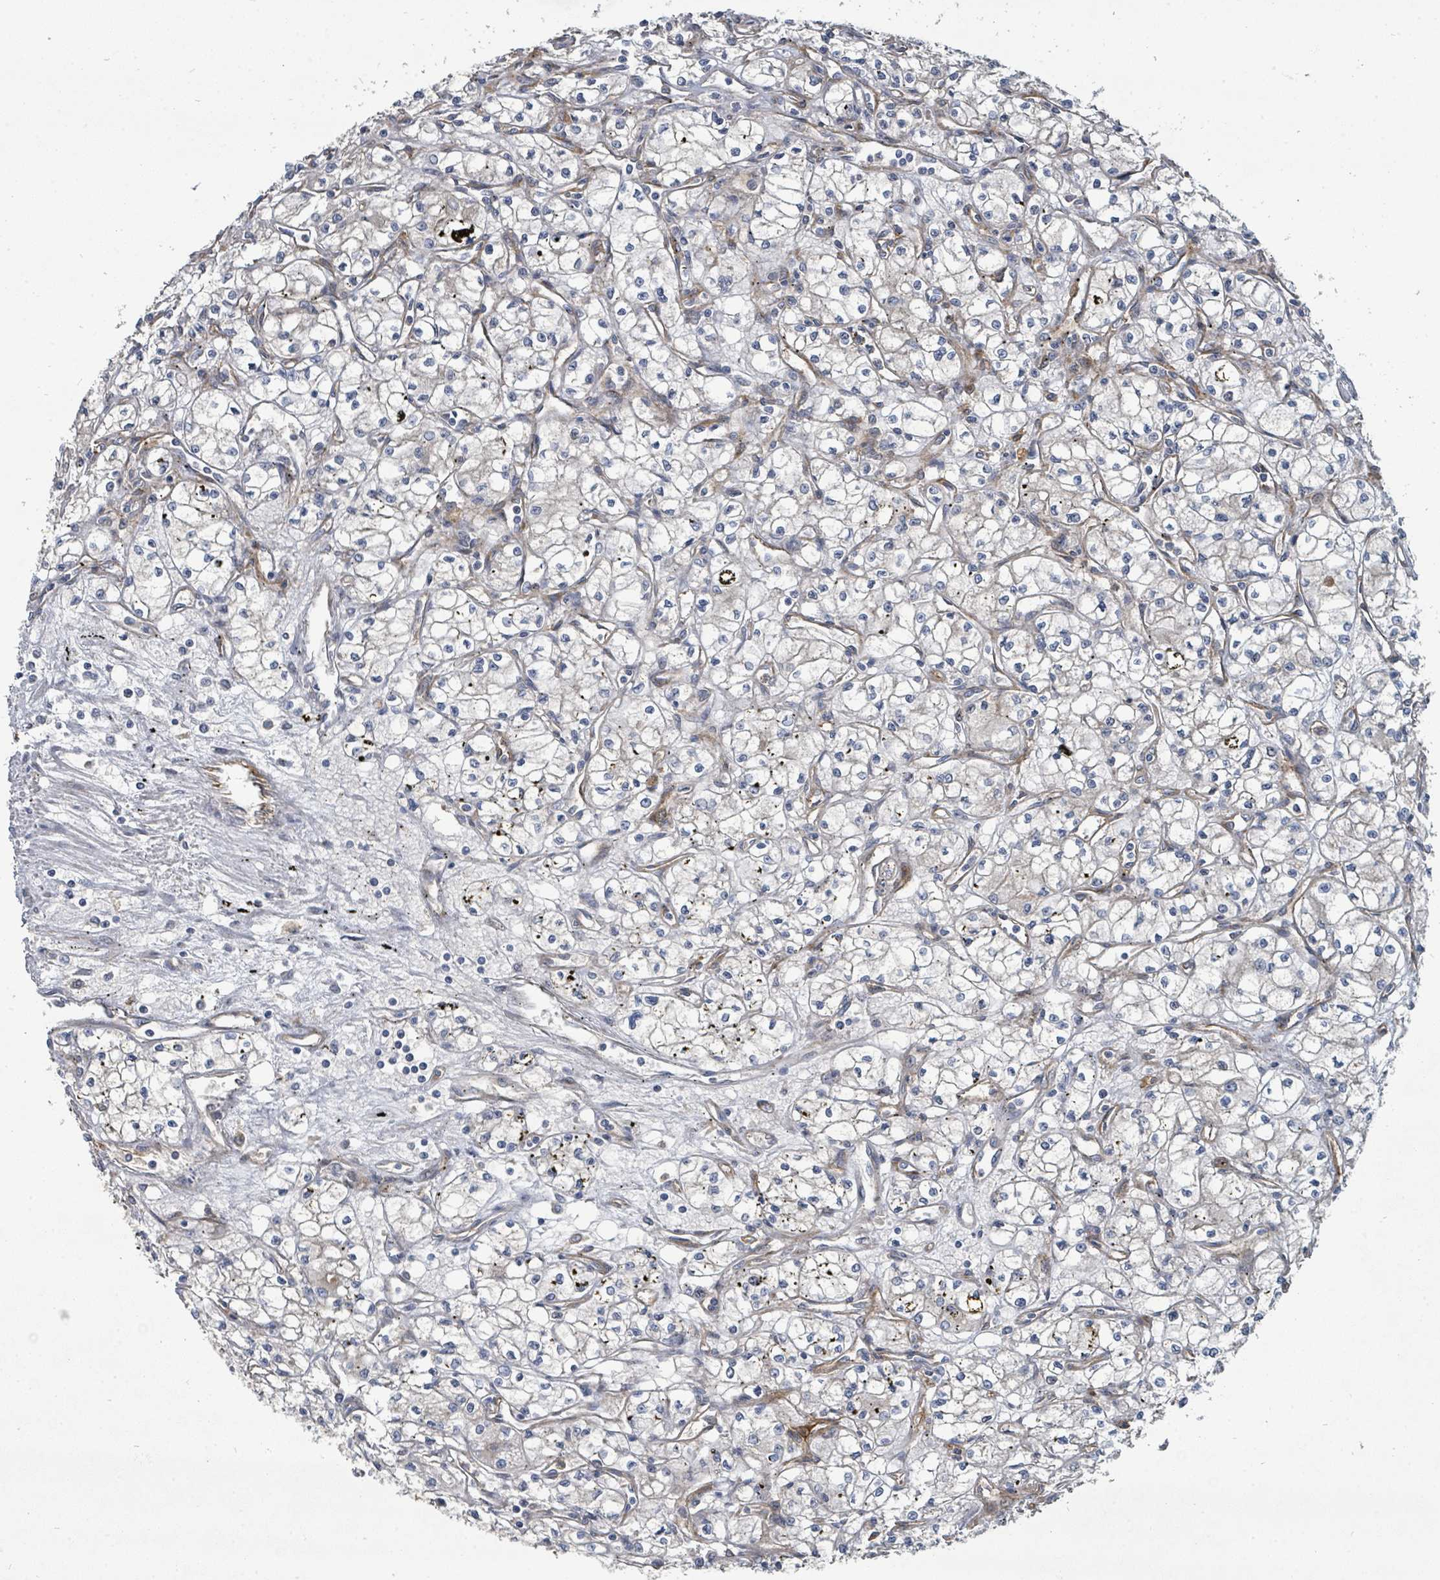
{"staining": {"intensity": "negative", "quantity": "none", "location": "none"}, "tissue": "renal cancer", "cell_type": "Tumor cells", "image_type": "cancer", "snomed": [{"axis": "morphology", "description": "Adenocarcinoma, NOS"}, {"axis": "topography", "description": "Kidney"}], "caption": "Renal cancer was stained to show a protein in brown. There is no significant positivity in tumor cells.", "gene": "IFIT1", "patient": {"sex": "male", "age": 59}}